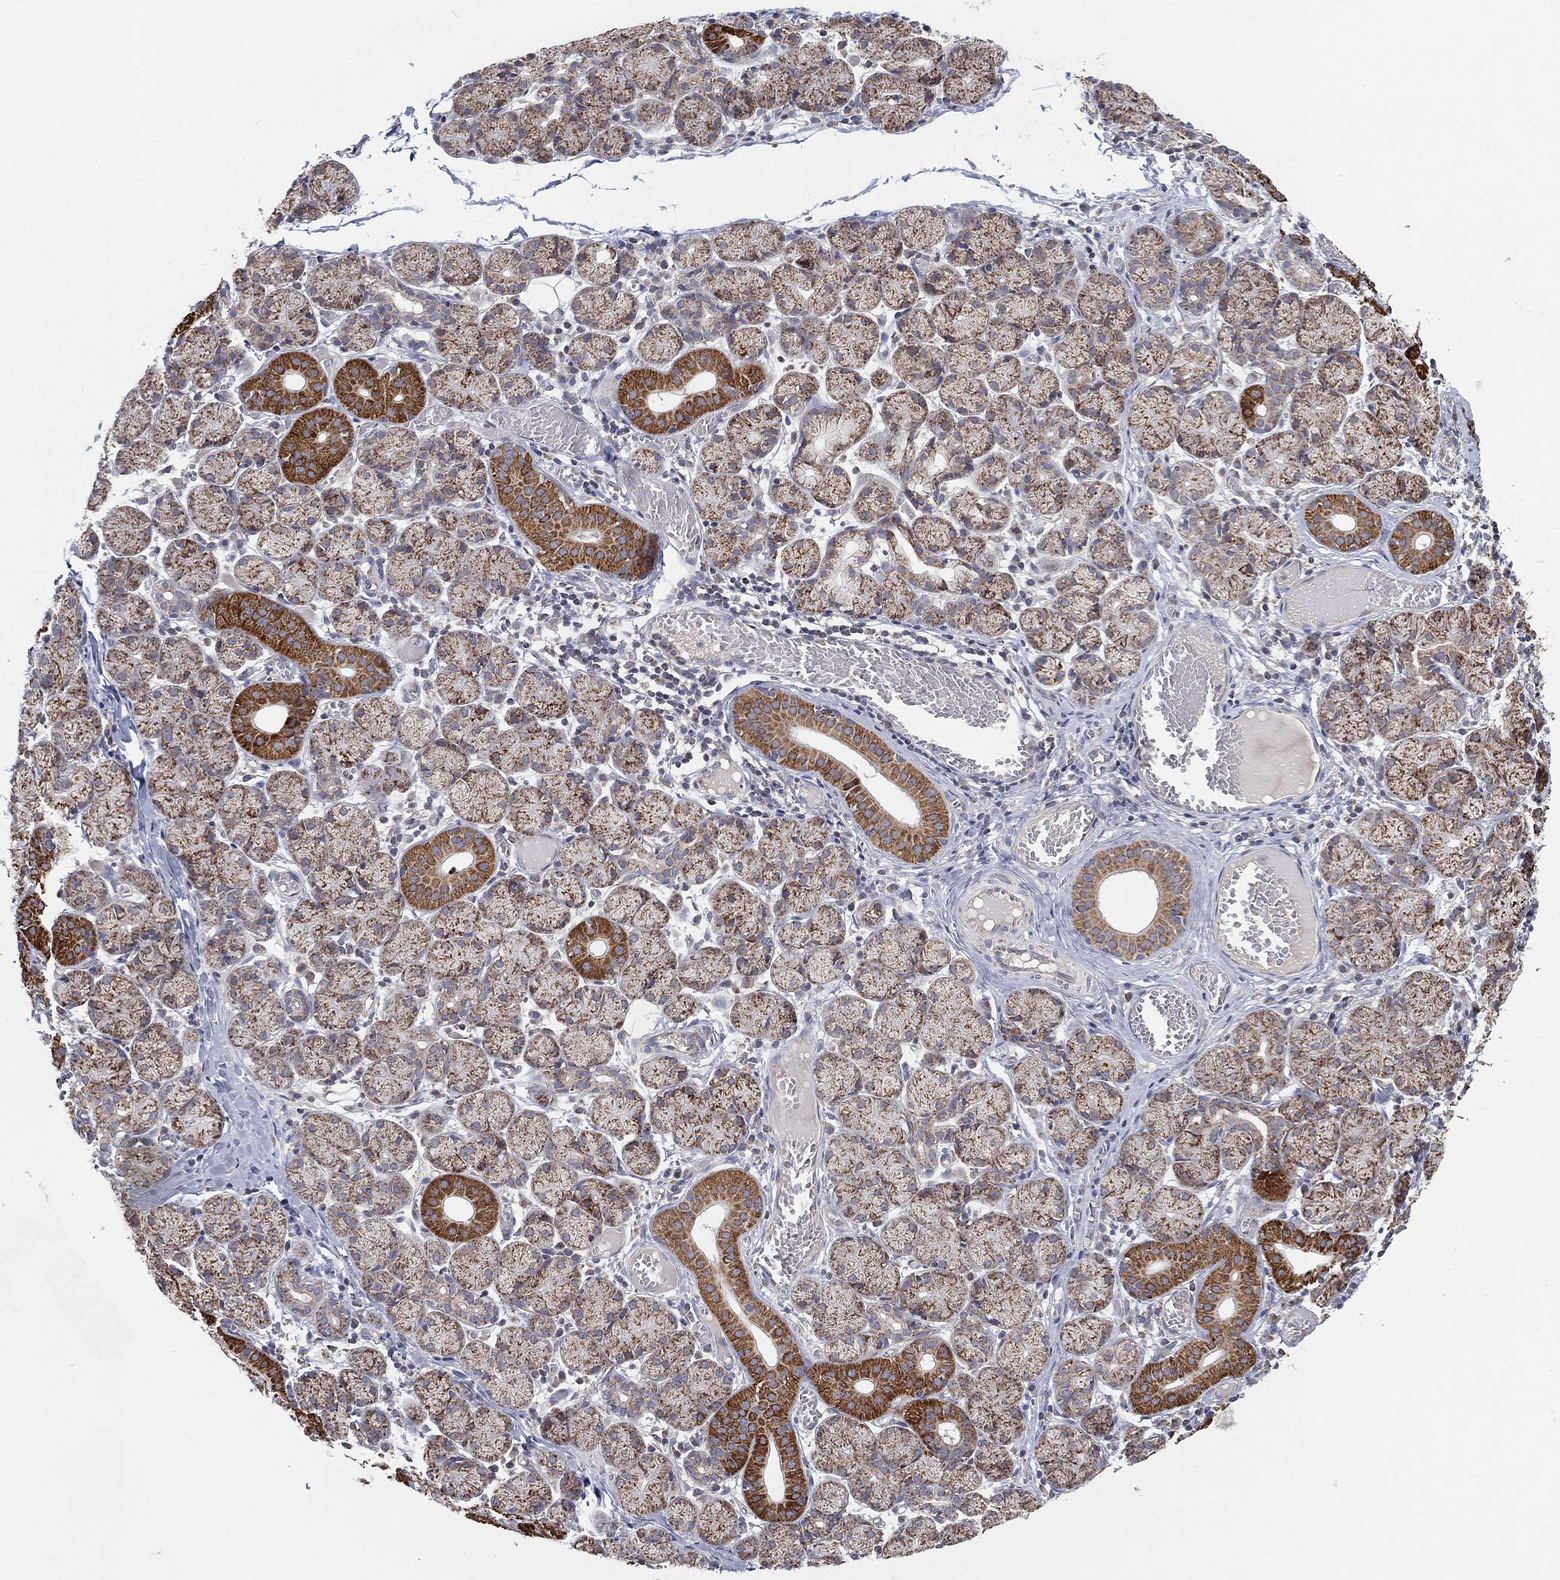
{"staining": {"intensity": "strong", "quantity": "<25%", "location": "cytoplasmic/membranous"}, "tissue": "salivary gland", "cell_type": "Glandular cells", "image_type": "normal", "snomed": [{"axis": "morphology", "description": "Normal tissue, NOS"}, {"axis": "topography", "description": "Salivary gland"}, {"axis": "topography", "description": "Peripheral nerve tissue"}], "caption": "Immunohistochemistry (DAB (3,3'-diaminobenzidine)) staining of normal salivary gland displays strong cytoplasmic/membranous protein staining in approximately <25% of glandular cells. Ihc stains the protein in brown and the nuclei are stained blue.", "gene": "PSMG4", "patient": {"sex": "female", "age": 24}}